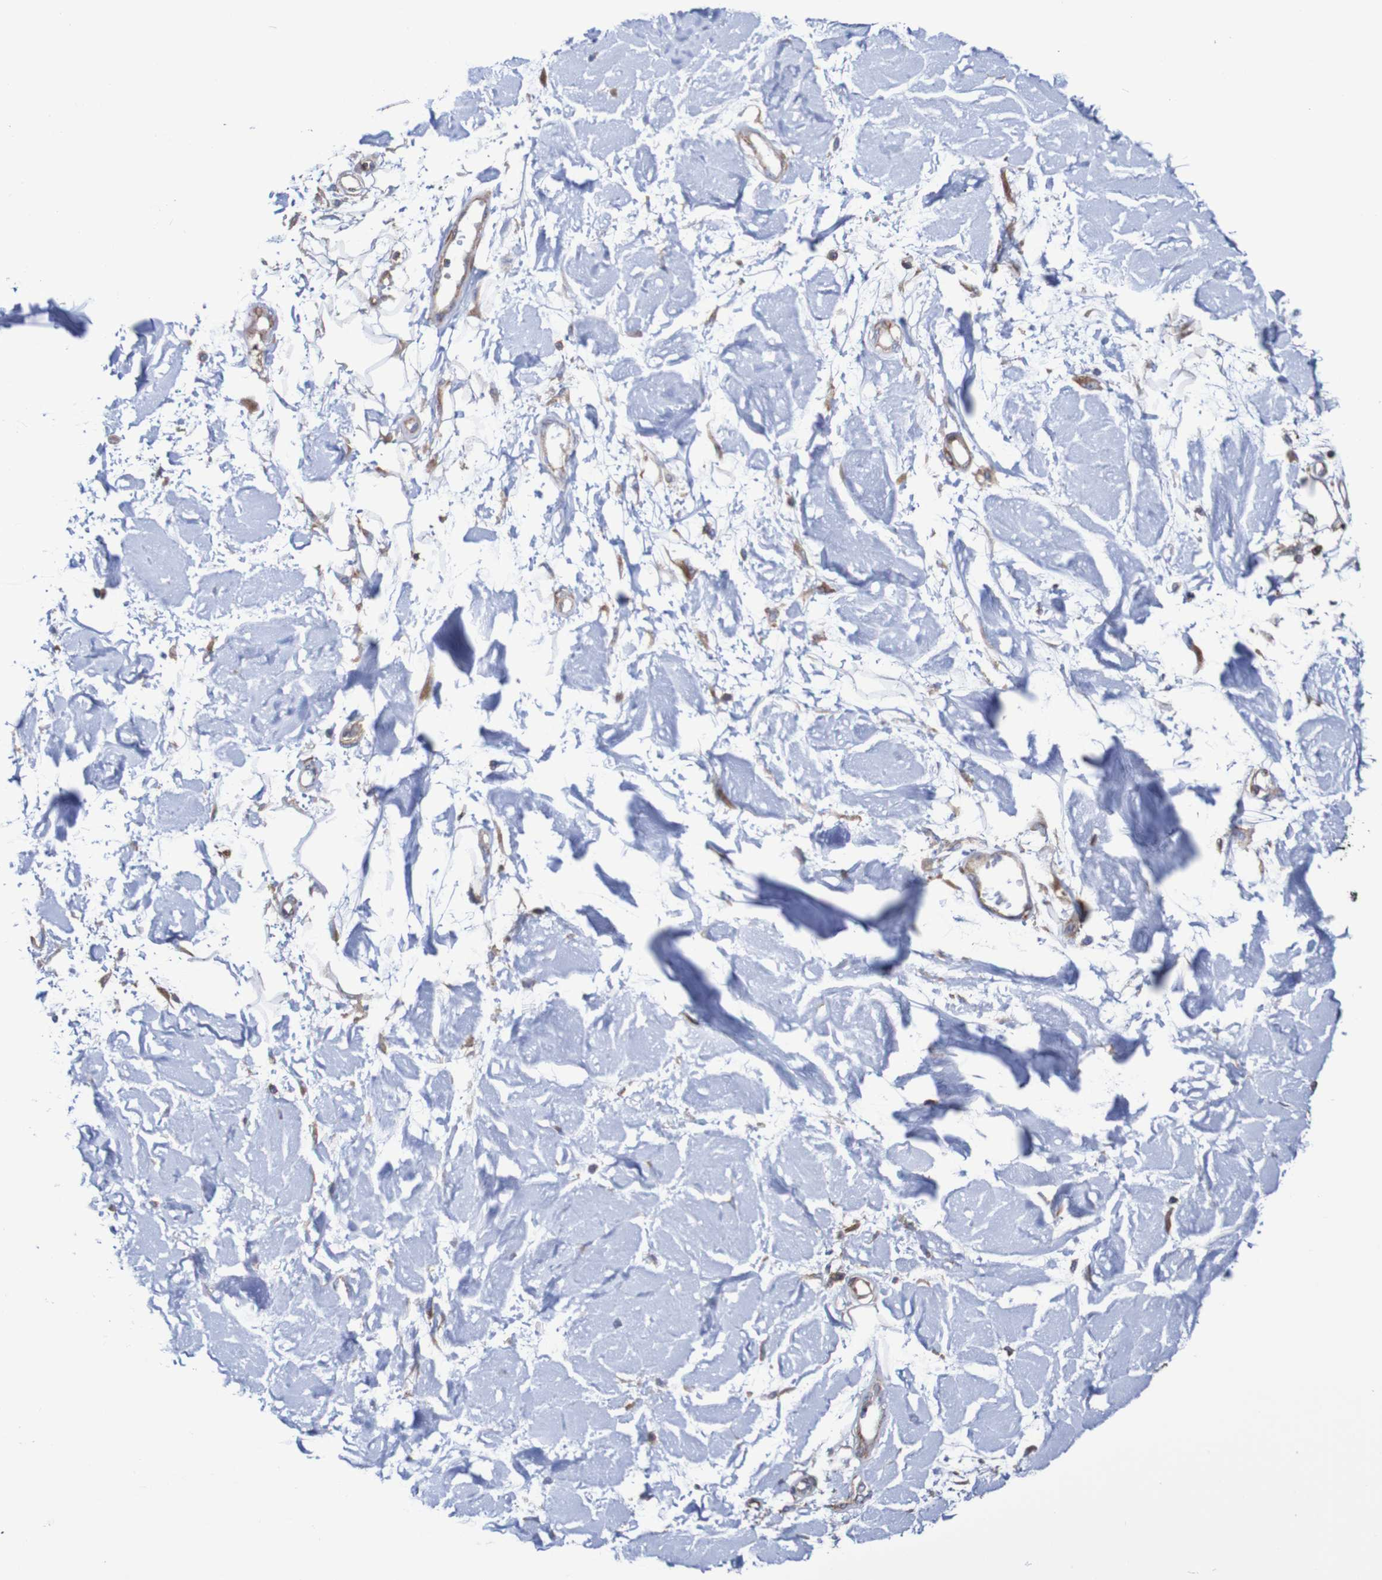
{"staining": {"intensity": "weak", "quantity": ">75%", "location": "cytoplasmic/membranous"}, "tissue": "adipose tissue", "cell_type": "Adipocytes", "image_type": "normal", "snomed": [{"axis": "morphology", "description": "Squamous cell carcinoma, NOS"}, {"axis": "topography", "description": "Skin"}], "caption": "Adipose tissue was stained to show a protein in brown. There is low levels of weak cytoplasmic/membranous expression in approximately >75% of adipocytes. The protein of interest is stained brown, and the nuclei are stained in blue (DAB (3,3'-diaminobenzidine) IHC with brightfield microscopy, high magnification).", "gene": "FXR2", "patient": {"sex": "male", "age": 83}}